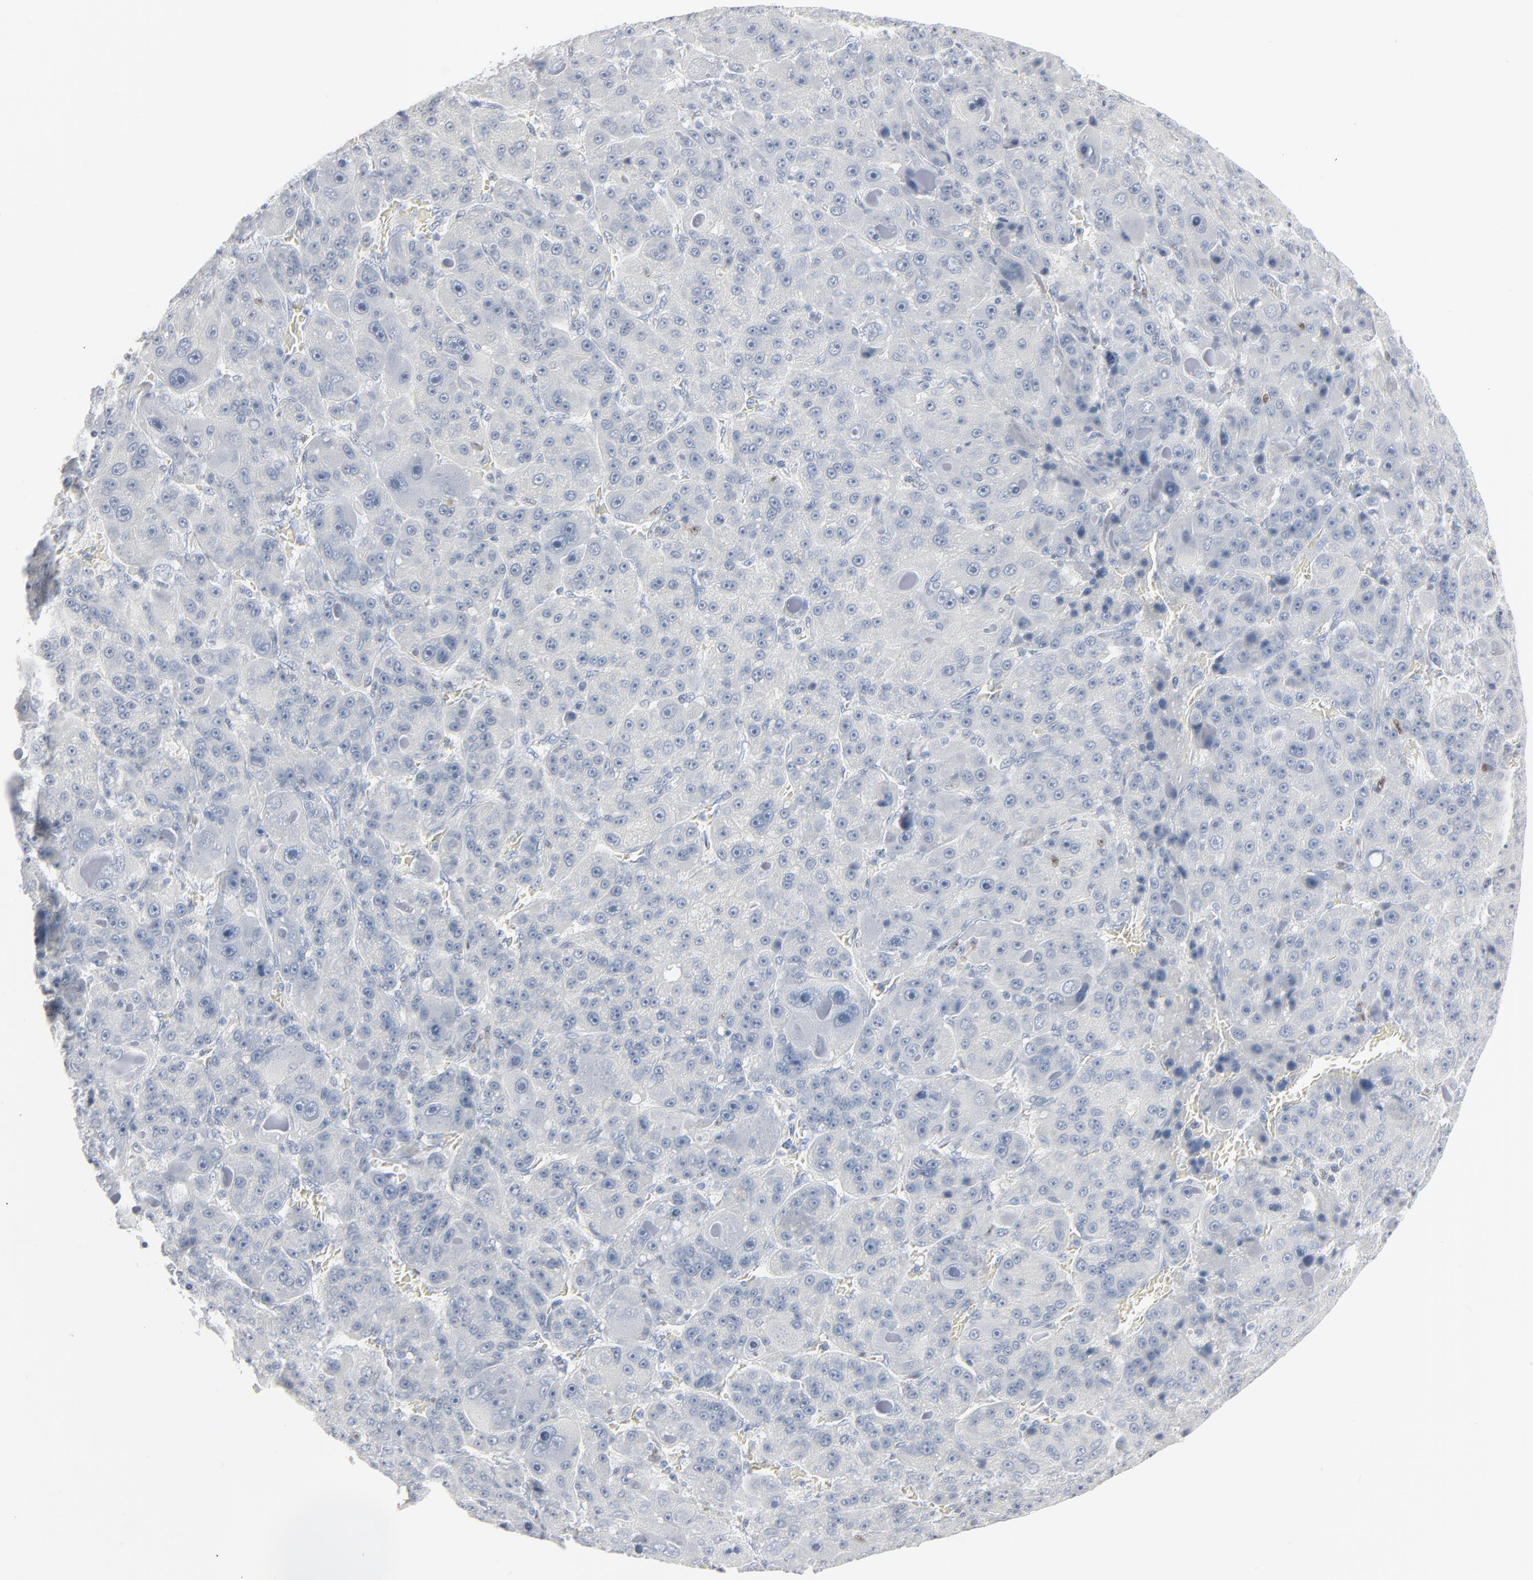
{"staining": {"intensity": "negative", "quantity": "none", "location": "none"}, "tissue": "liver cancer", "cell_type": "Tumor cells", "image_type": "cancer", "snomed": [{"axis": "morphology", "description": "Carcinoma, Hepatocellular, NOS"}, {"axis": "topography", "description": "Liver"}], "caption": "Tumor cells show no significant positivity in hepatocellular carcinoma (liver).", "gene": "MITF", "patient": {"sex": "male", "age": 76}}